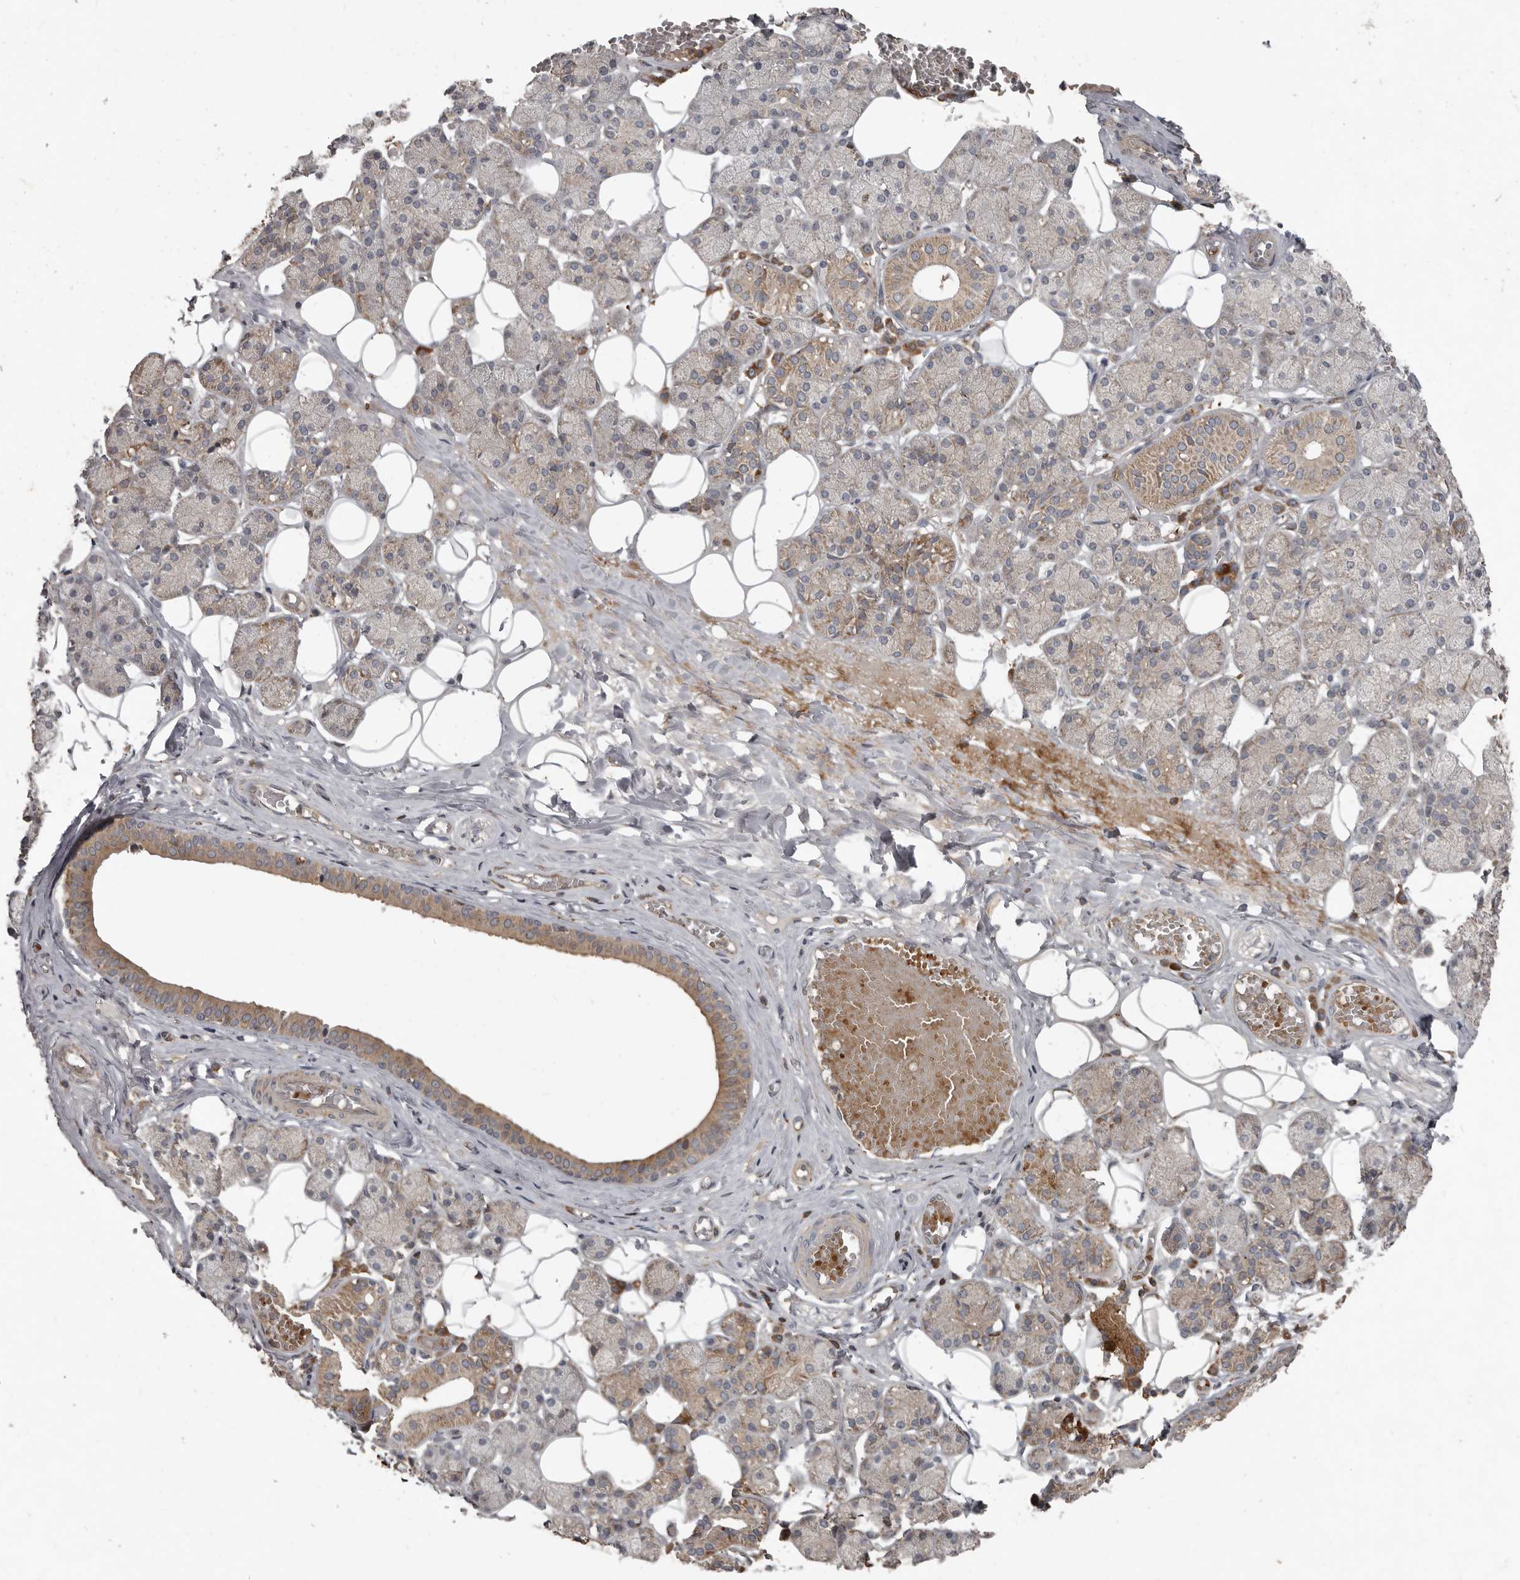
{"staining": {"intensity": "moderate", "quantity": "25%-75%", "location": "cytoplasmic/membranous"}, "tissue": "salivary gland", "cell_type": "Glandular cells", "image_type": "normal", "snomed": [{"axis": "morphology", "description": "Normal tissue, NOS"}, {"axis": "topography", "description": "Salivary gland"}], "caption": "A high-resolution micrograph shows immunohistochemistry (IHC) staining of benign salivary gland, which displays moderate cytoplasmic/membranous staining in approximately 25%-75% of glandular cells.", "gene": "FBXO31", "patient": {"sex": "female", "age": 33}}